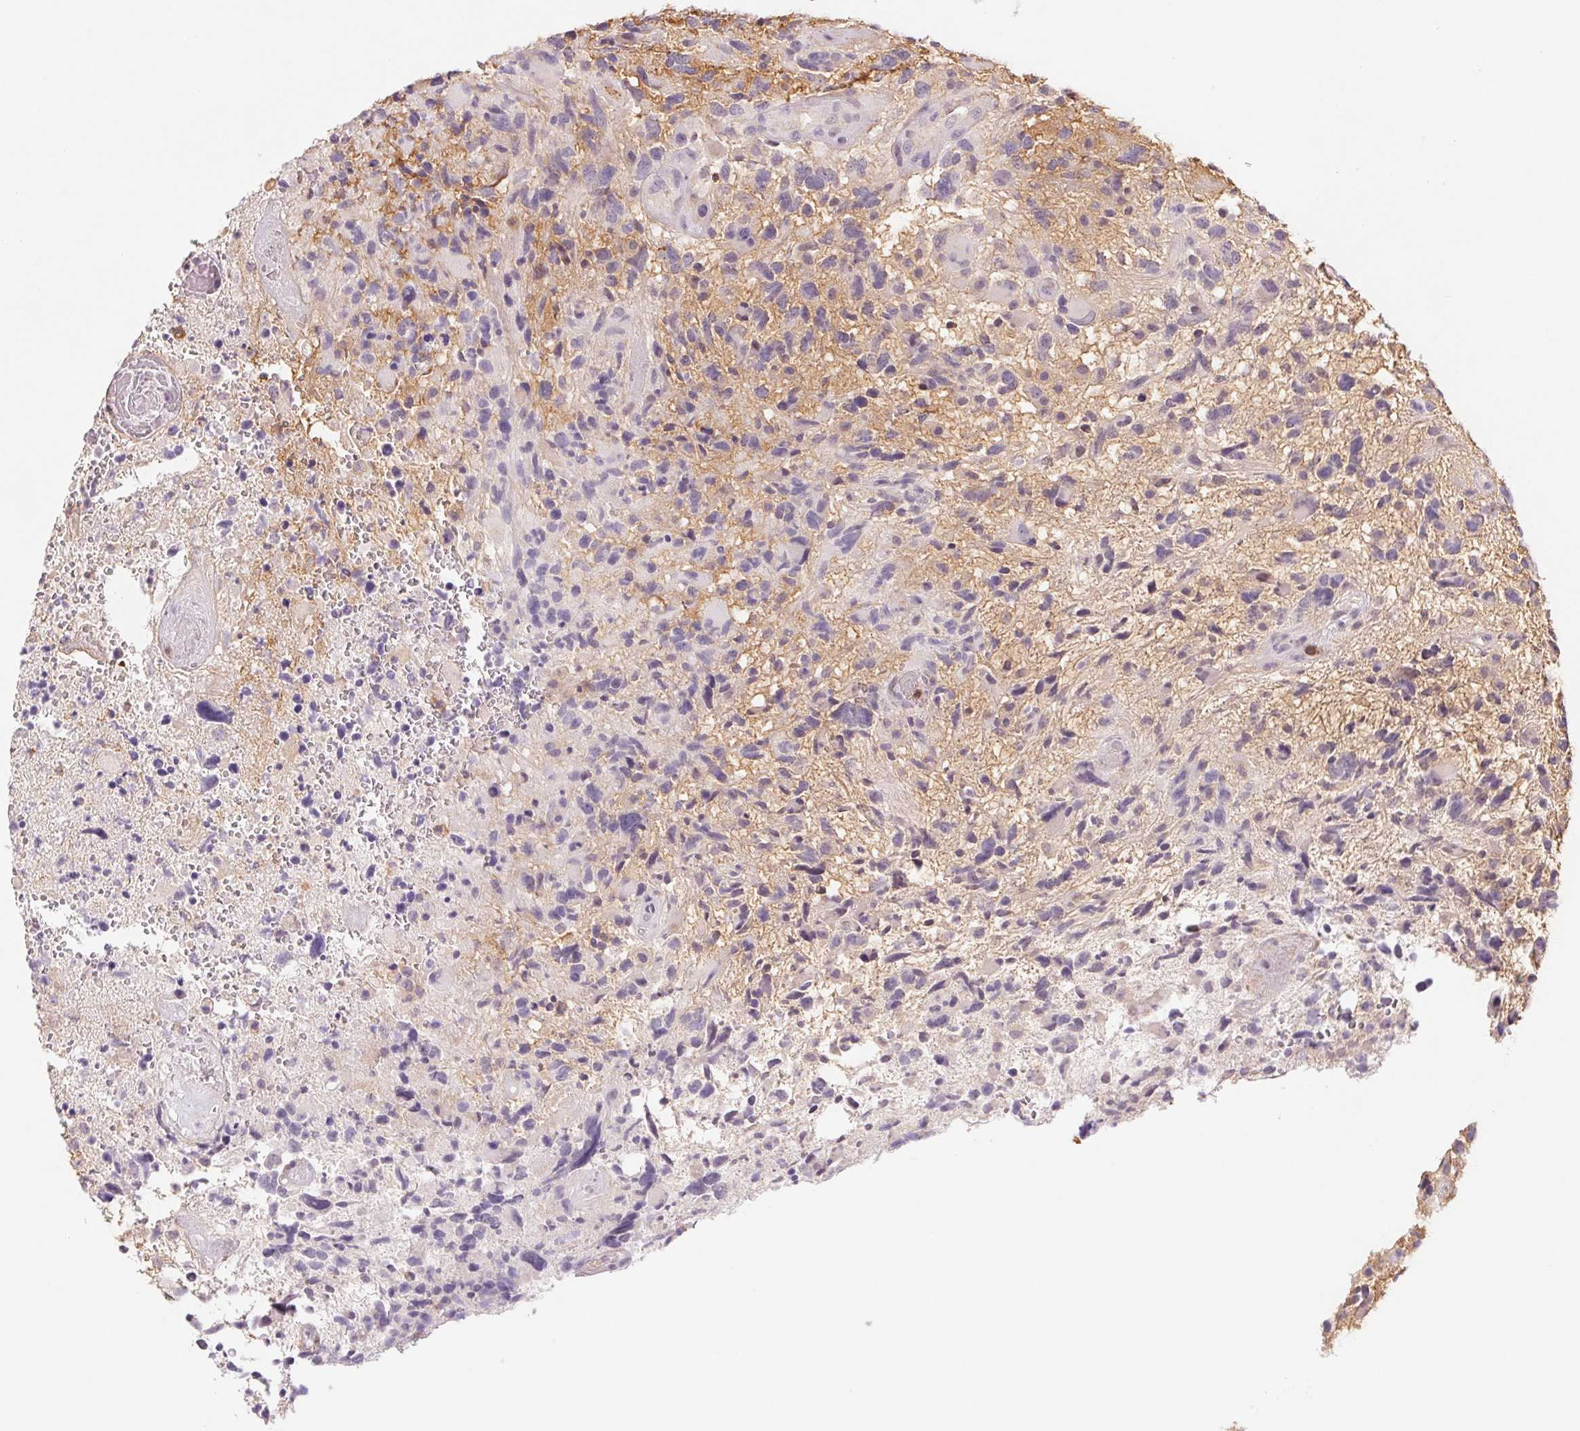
{"staining": {"intensity": "negative", "quantity": "none", "location": "none"}, "tissue": "glioma", "cell_type": "Tumor cells", "image_type": "cancer", "snomed": [{"axis": "morphology", "description": "Glioma, malignant, High grade"}, {"axis": "topography", "description": "Brain"}], "caption": "The photomicrograph shows no staining of tumor cells in malignant glioma (high-grade). (Stains: DAB IHC with hematoxylin counter stain, Microscopy: brightfield microscopy at high magnification).", "gene": "KIF26A", "patient": {"sex": "female", "age": 71}}